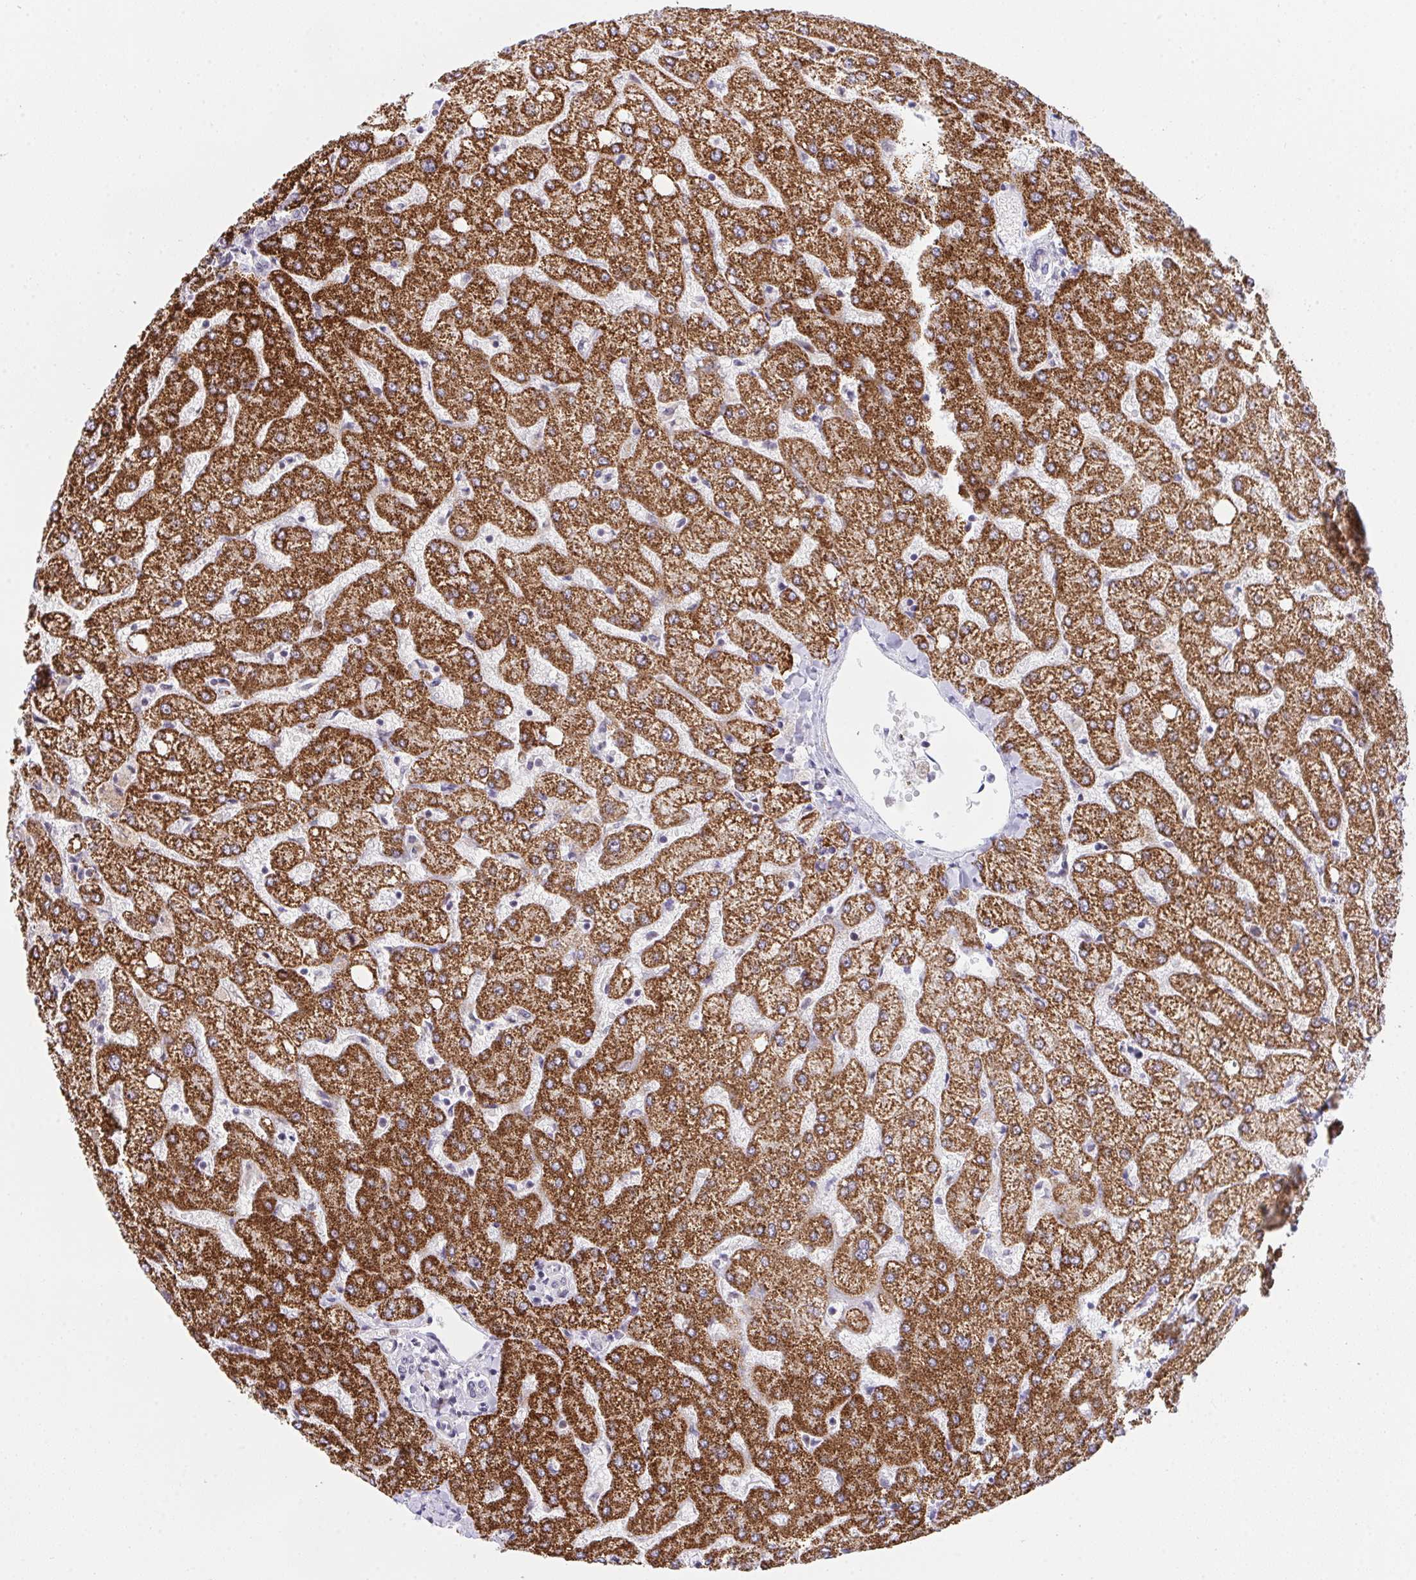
{"staining": {"intensity": "negative", "quantity": "none", "location": "none"}, "tissue": "liver", "cell_type": "Cholangiocytes", "image_type": "normal", "snomed": [{"axis": "morphology", "description": "Normal tissue, NOS"}, {"axis": "topography", "description": "Liver"}], "caption": "An image of human liver is negative for staining in cholangiocytes. (DAB (3,3'-diaminobenzidine) immunohistochemistry visualized using brightfield microscopy, high magnification).", "gene": "RFC4", "patient": {"sex": "female", "age": 54}}